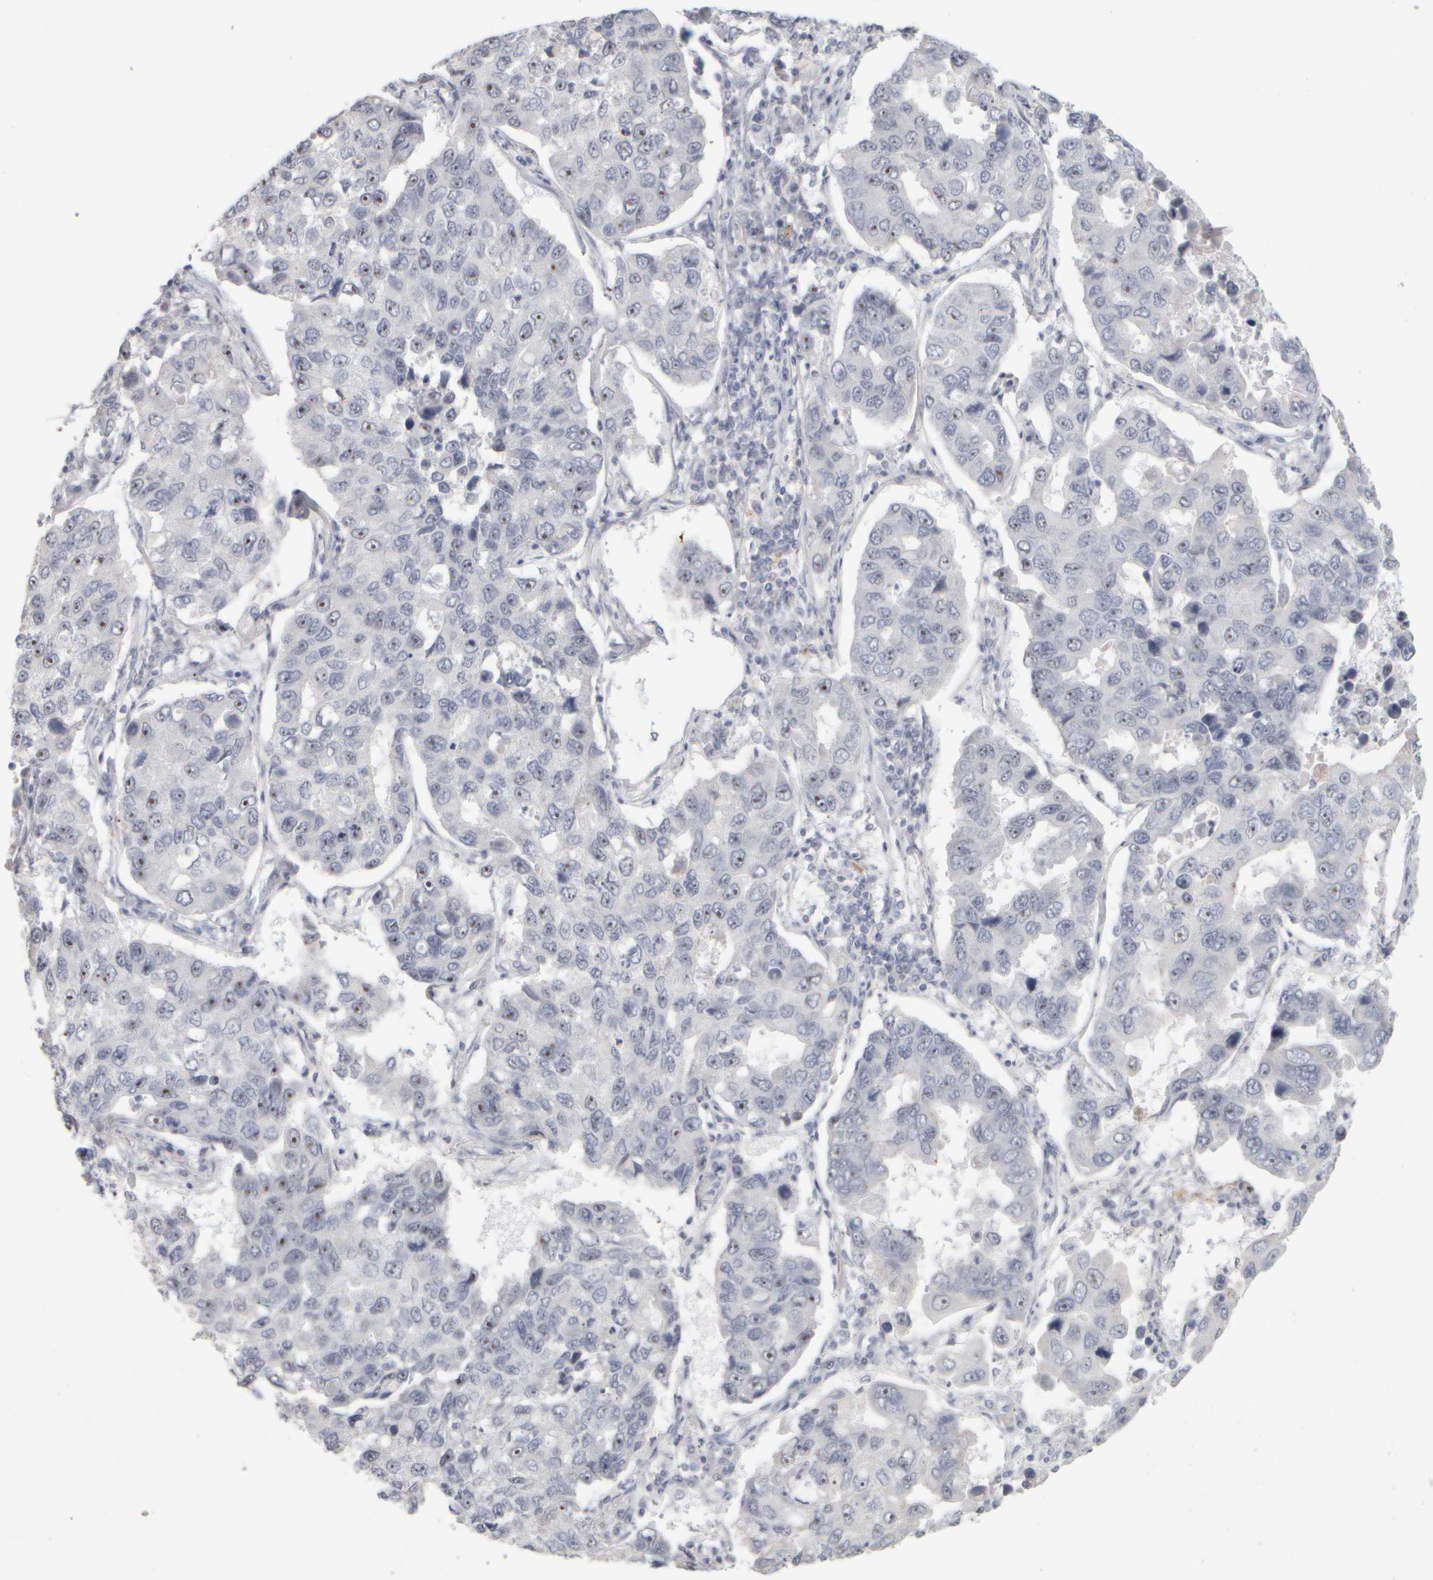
{"staining": {"intensity": "strong", "quantity": "25%-75%", "location": "nuclear"}, "tissue": "lung cancer", "cell_type": "Tumor cells", "image_type": "cancer", "snomed": [{"axis": "morphology", "description": "Adenocarcinoma, NOS"}, {"axis": "topography", "description": "Lung"}], "caption": "Immunohistochemical staining of adenocarcinoma (lung) shows high levels of strong nuclear staining in about 25%-75% of tumor cells.", "gene": "DCXR", "patient": {"sex": "male", "age": 64}}